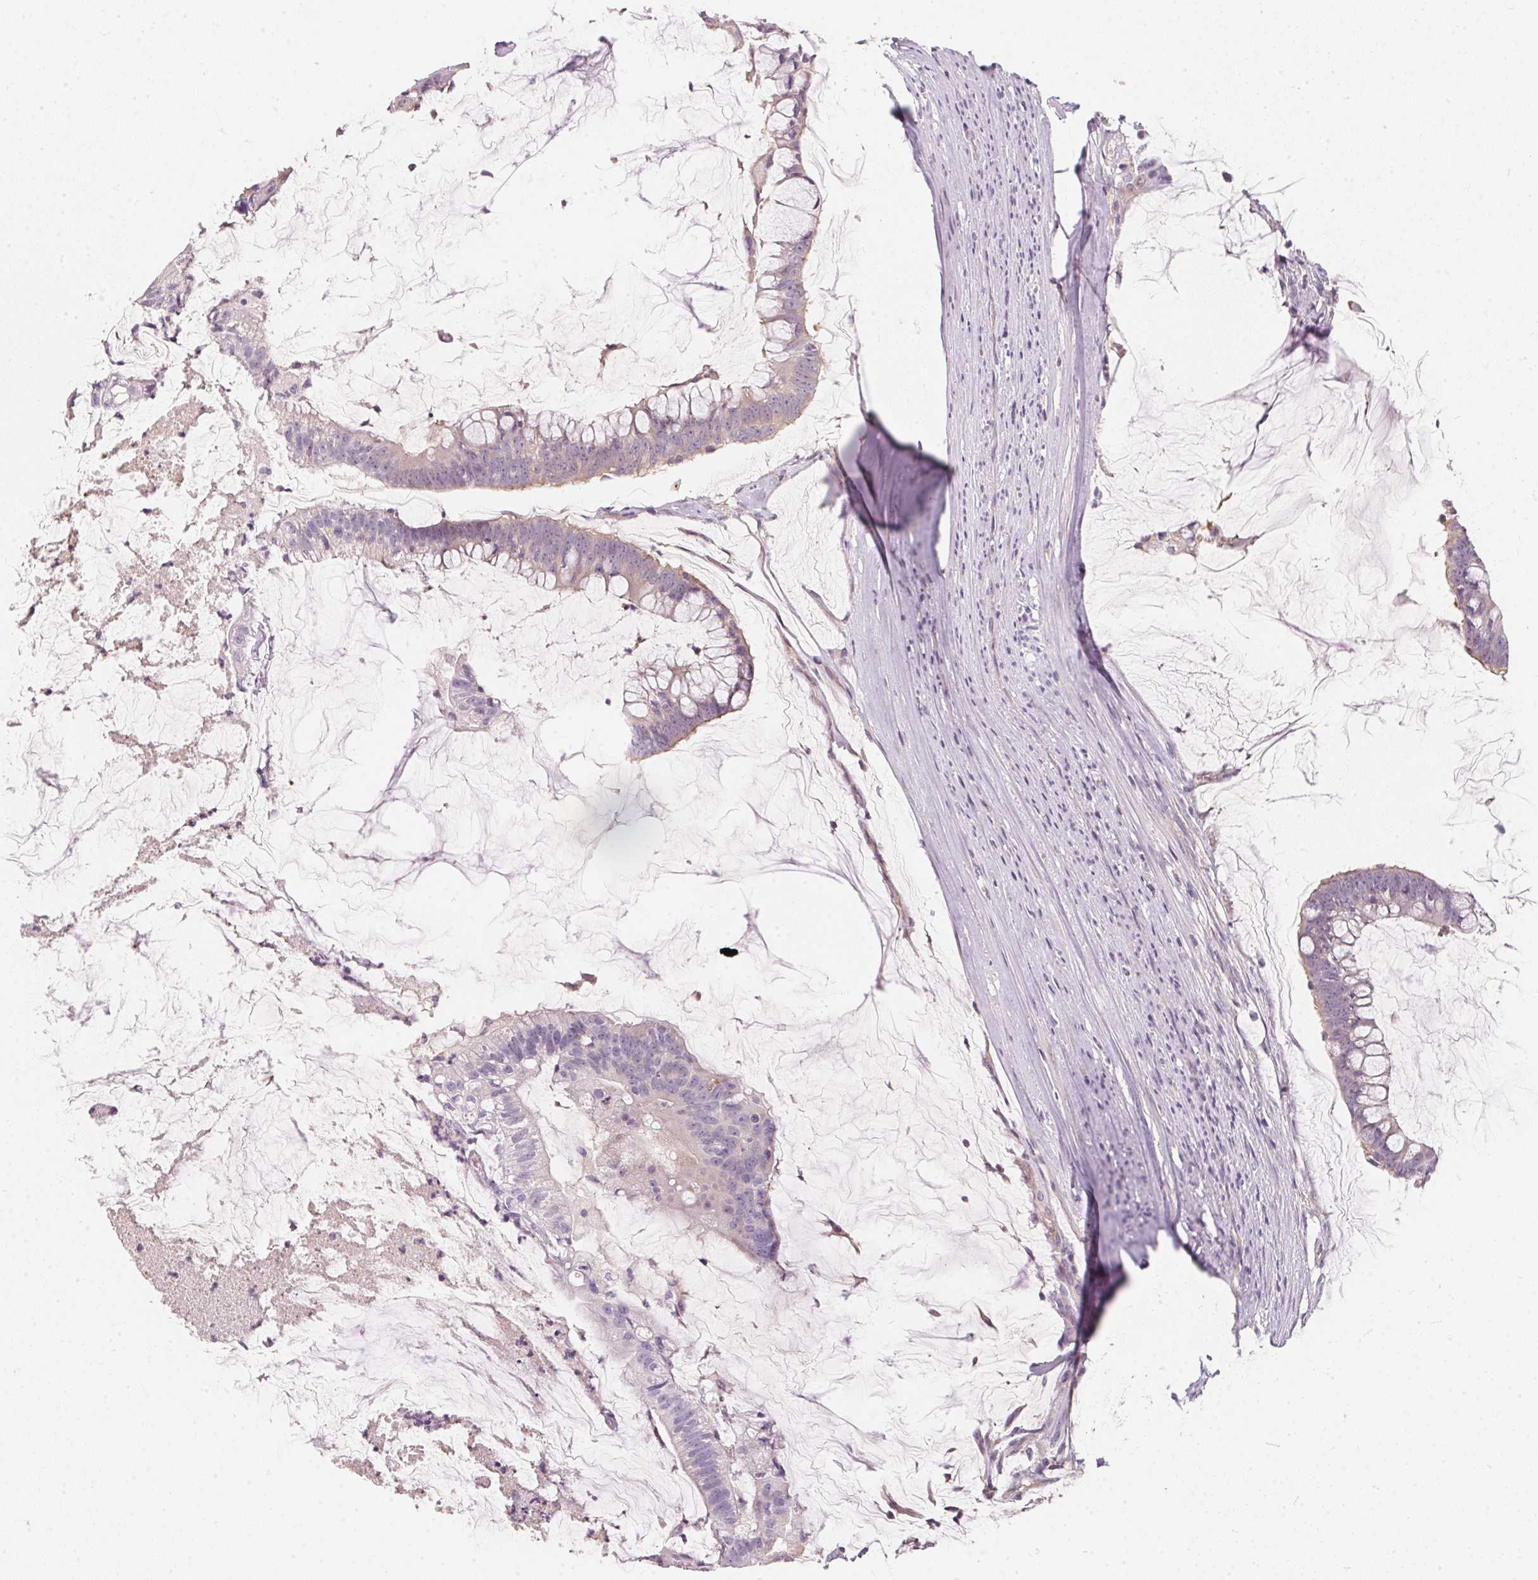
{"staining": {"intensity": "negative", "quantity": "none", "location": "none"}, "tissue": "colorectal cancer", "cell_type": "Tumor cells", "image_type": "cancer", "snomed": [{"axis": "morphology", "description": "Adenocarcinoma, NOS"}, {"axis": "topography", "description": "Colon"}], "caption": "Tumor cells show no significant expression in colorectal adenocarcinoma. The staining is performed using DAB brown chromogen with nuclei counter-stained in using hematoxylin.", "gene": "BLMH", "patient": {"sex": "male", "age": 62}}